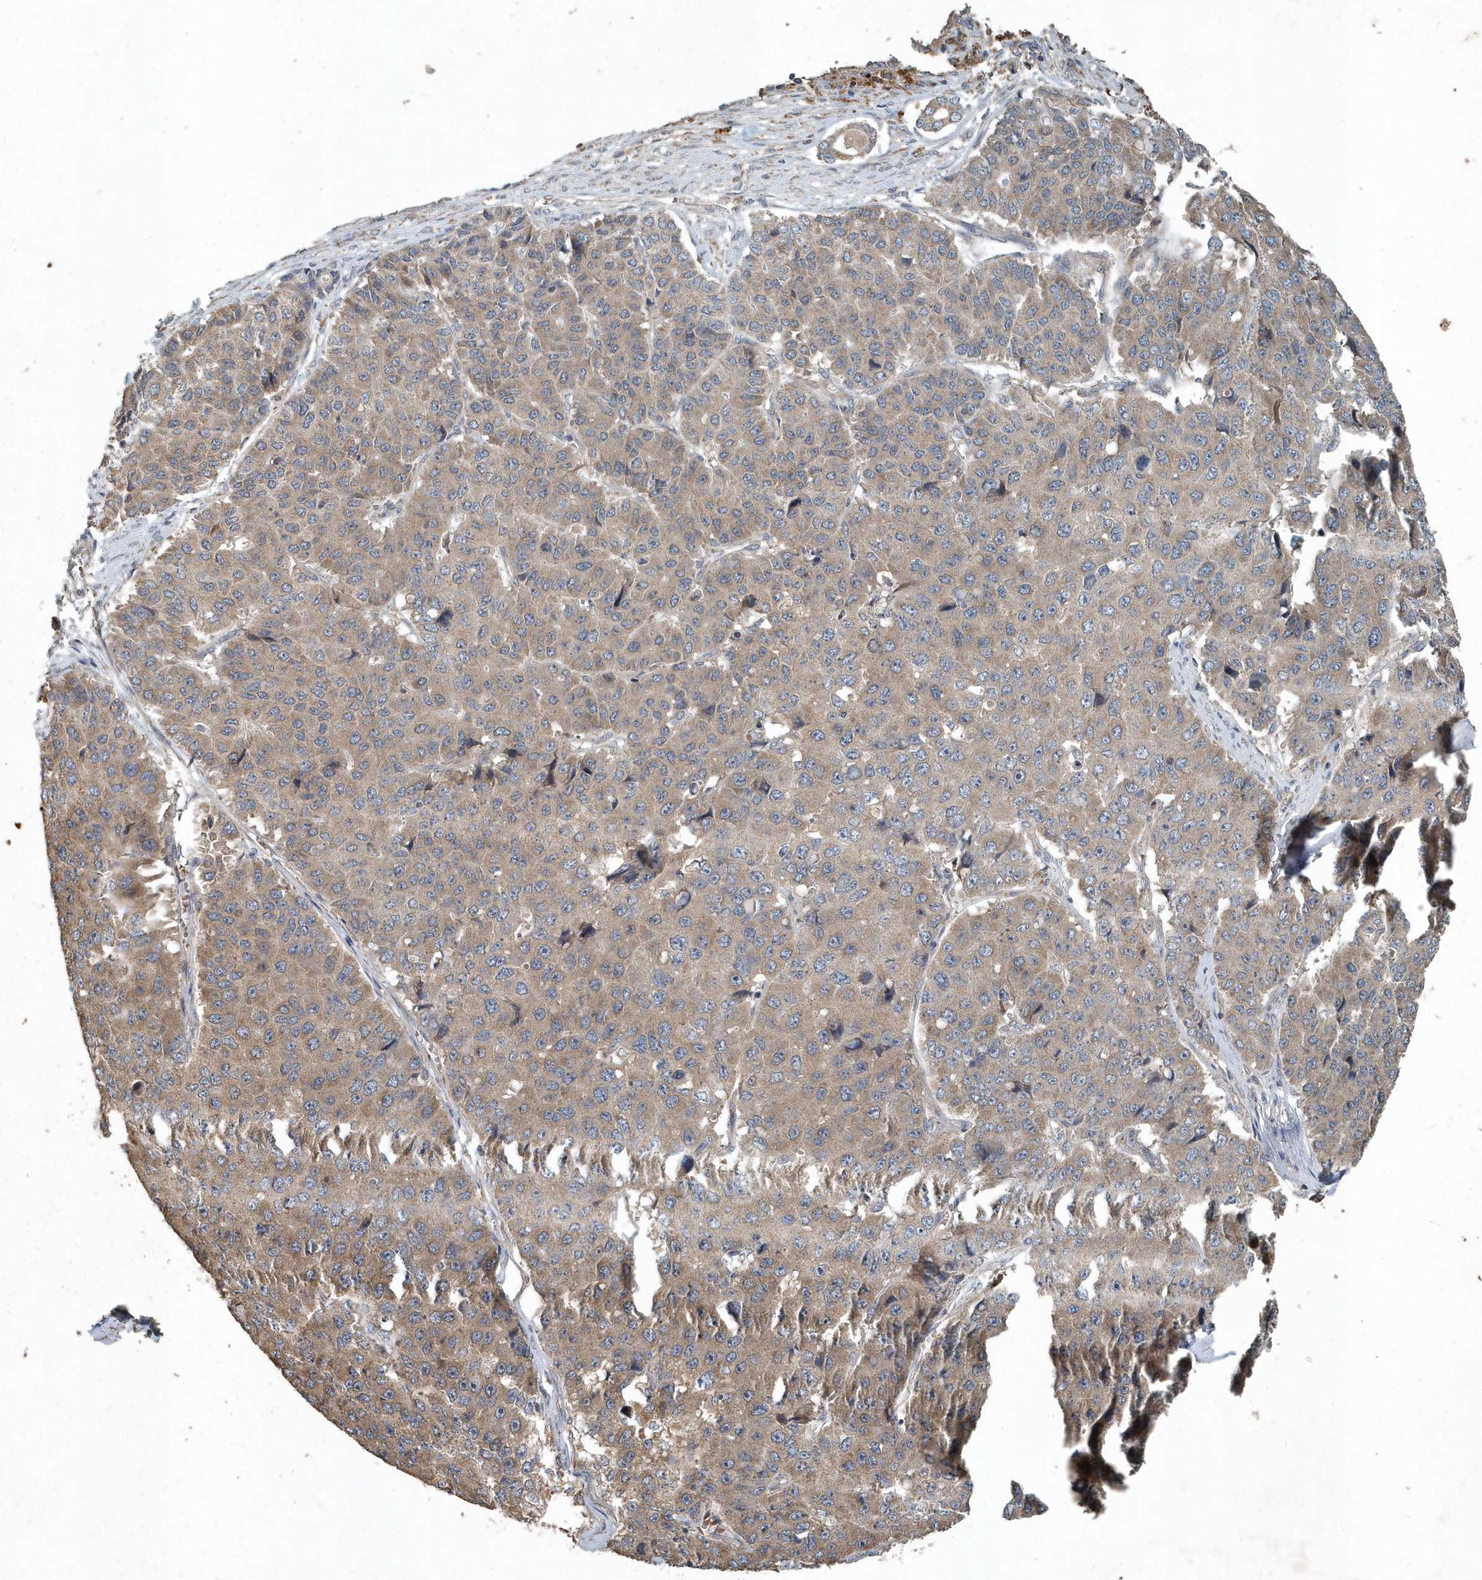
{"staining": {"intensity": "weak", "quantity": ">75%", "location": "cytoplasmic/membranous"}, "tissue": "pancreatic cancer", "cell_type": "Tumor cells", "image_type": "cancer", "snomed": [{"axis": "morphology", "description": "Adenocarcinoma, NOS"}, {"axis": "topography", "description": "Pancreas"}], "caption": "A high-resolution micrograph shows immunohistochemistry (IHC) staining of pancreatic cancer (adenocarcinoma), which displays weak cytoplasmic/membranous positivity in about >75% of tumor cells.", "gene": "SCFD2", "patient": {"sex": "male", "age": 50}}